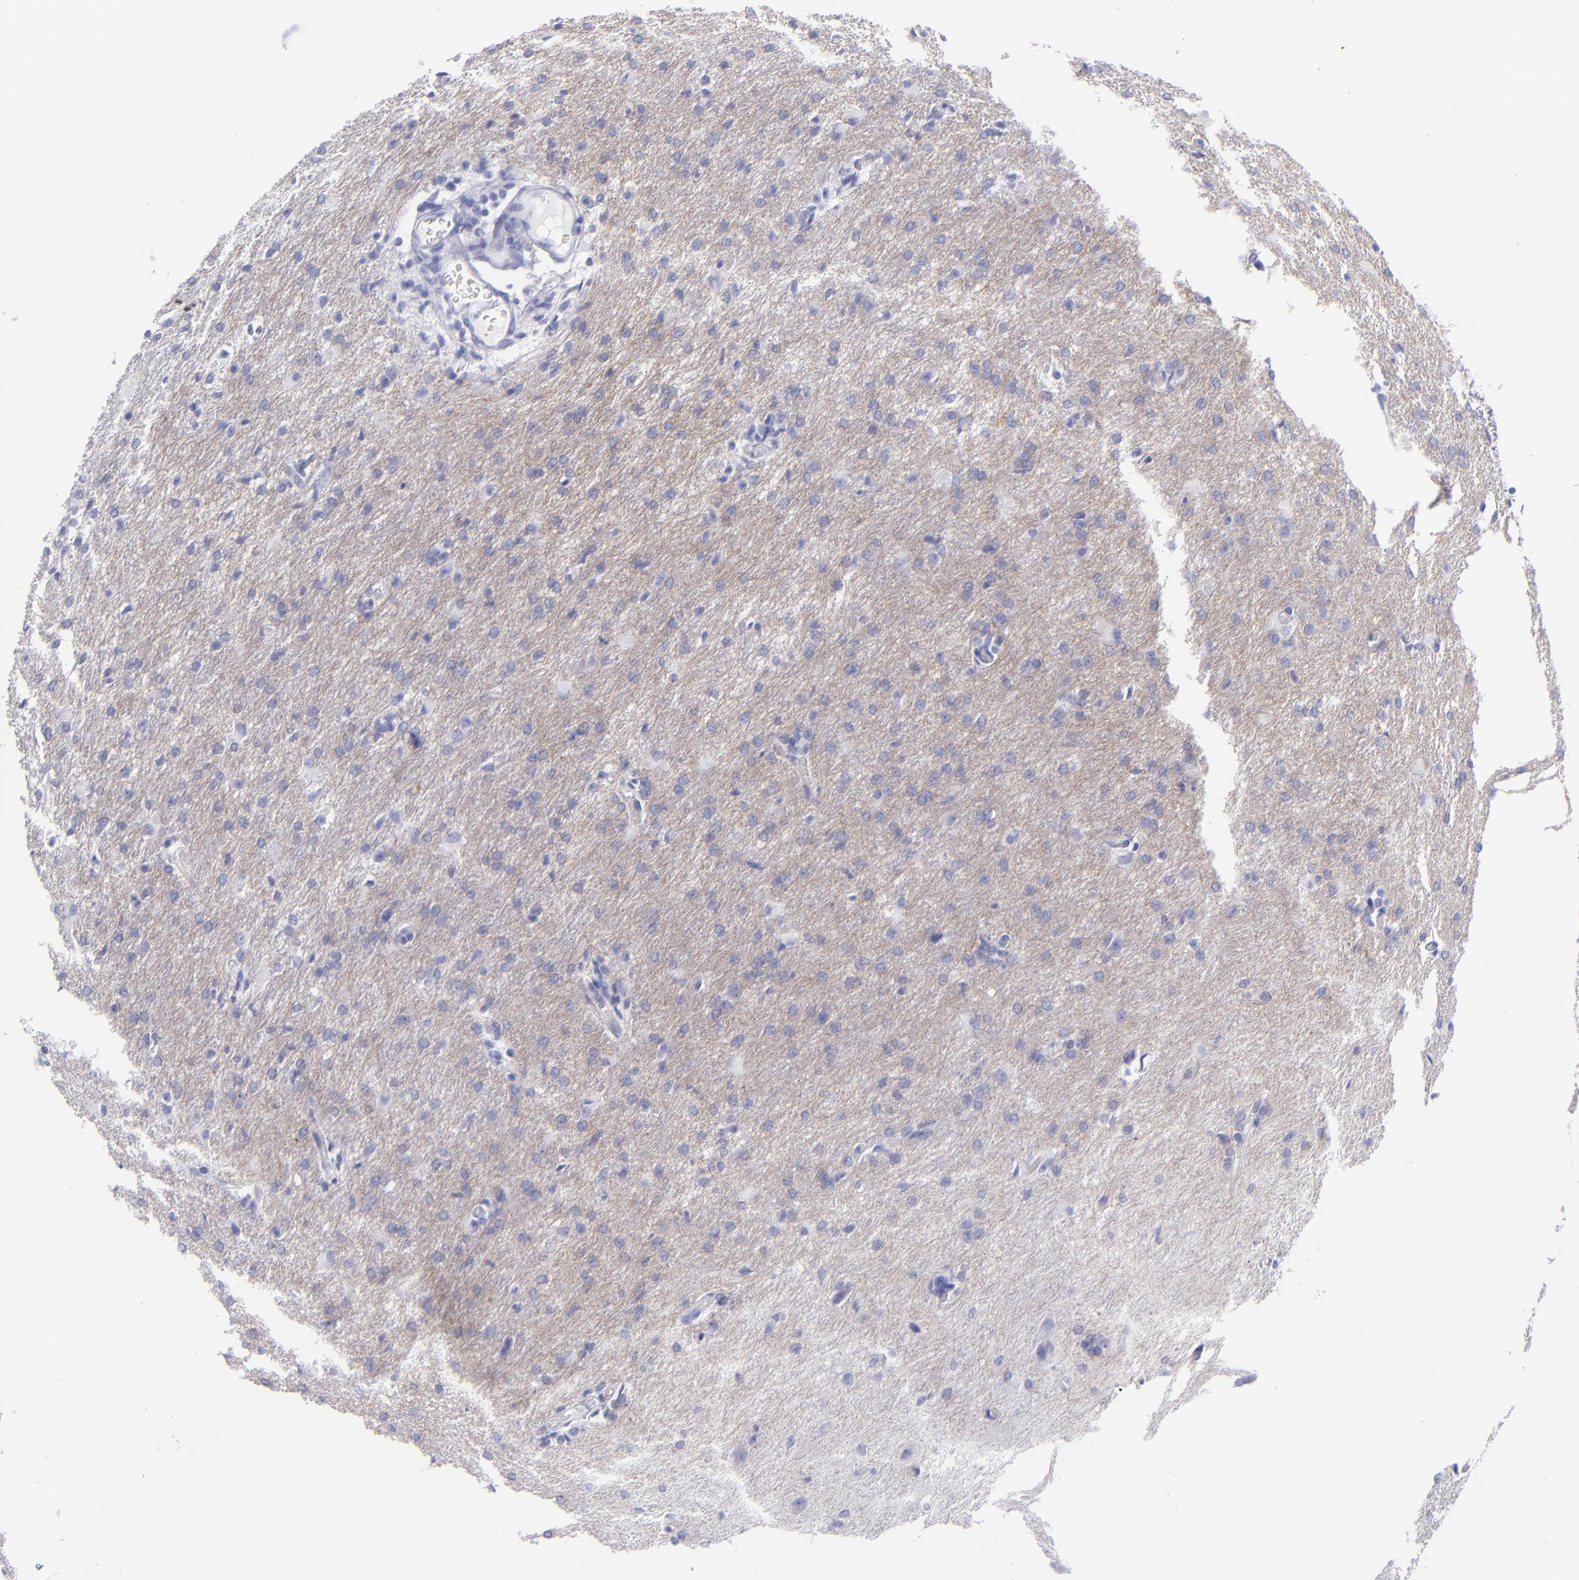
{"staining": {"intensity": "negative", "quantity": "none", "location": "none"}, "tissue": "glioma", "cell_type": "Tumor cells", "image_type": "cancer", "snomed": [{"axis": "morphology", "description": "Glioma, malignant, High grade"}, {"axis": "topography", "description": "Brain"}], "caption": "High power microscopy image of an IHC histopathology image of malignant high-grade glioma, revealing no significant expression in tumor cells.", "gene": "CD82", "patient": {"sex": "male", "age": 68}}